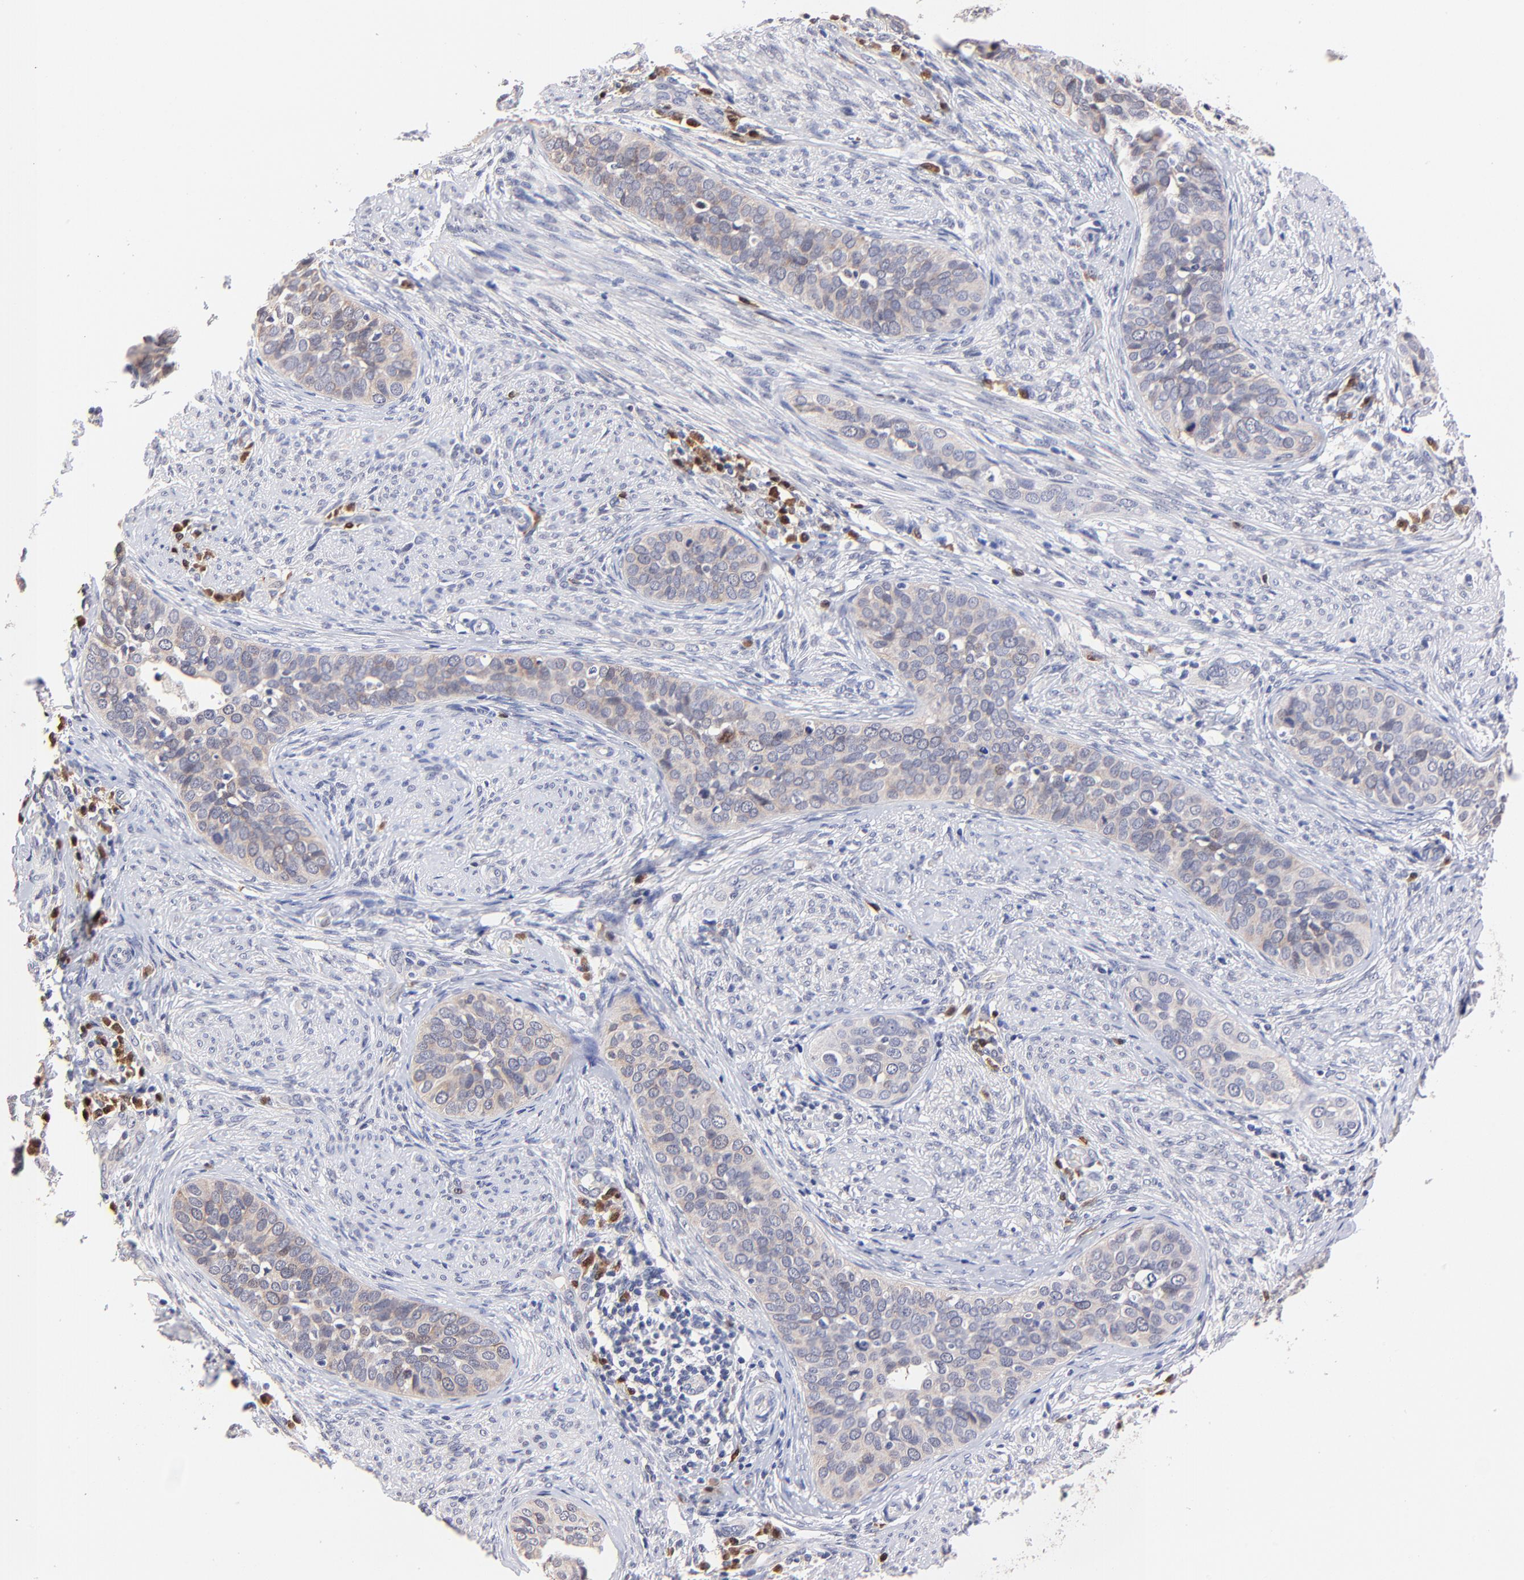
{"staining": {"intensity": "weak", "quantity": ">75%", "location": "cytoplasmic/membranous"}, "tissue": "cervical cancer", "cell_type": "Tumor cells", "image_type": "cancer", "snomed": [{"axis": "morphology", "description": "Squamous cell carcinoma, NOS"}, {"axis": "topography", "description": "Cervix"}], "caption": "This photomicrograph shows cervical squamous cell carcinoma stained with IHC to label a protein in brown. The cytoplasmic/membranous of tumor cells show weak positivity for the protein. Nuclei are counter-stained blue.", "gene": "ZNF155", "patient": {"sex": "female", "age": 31}}